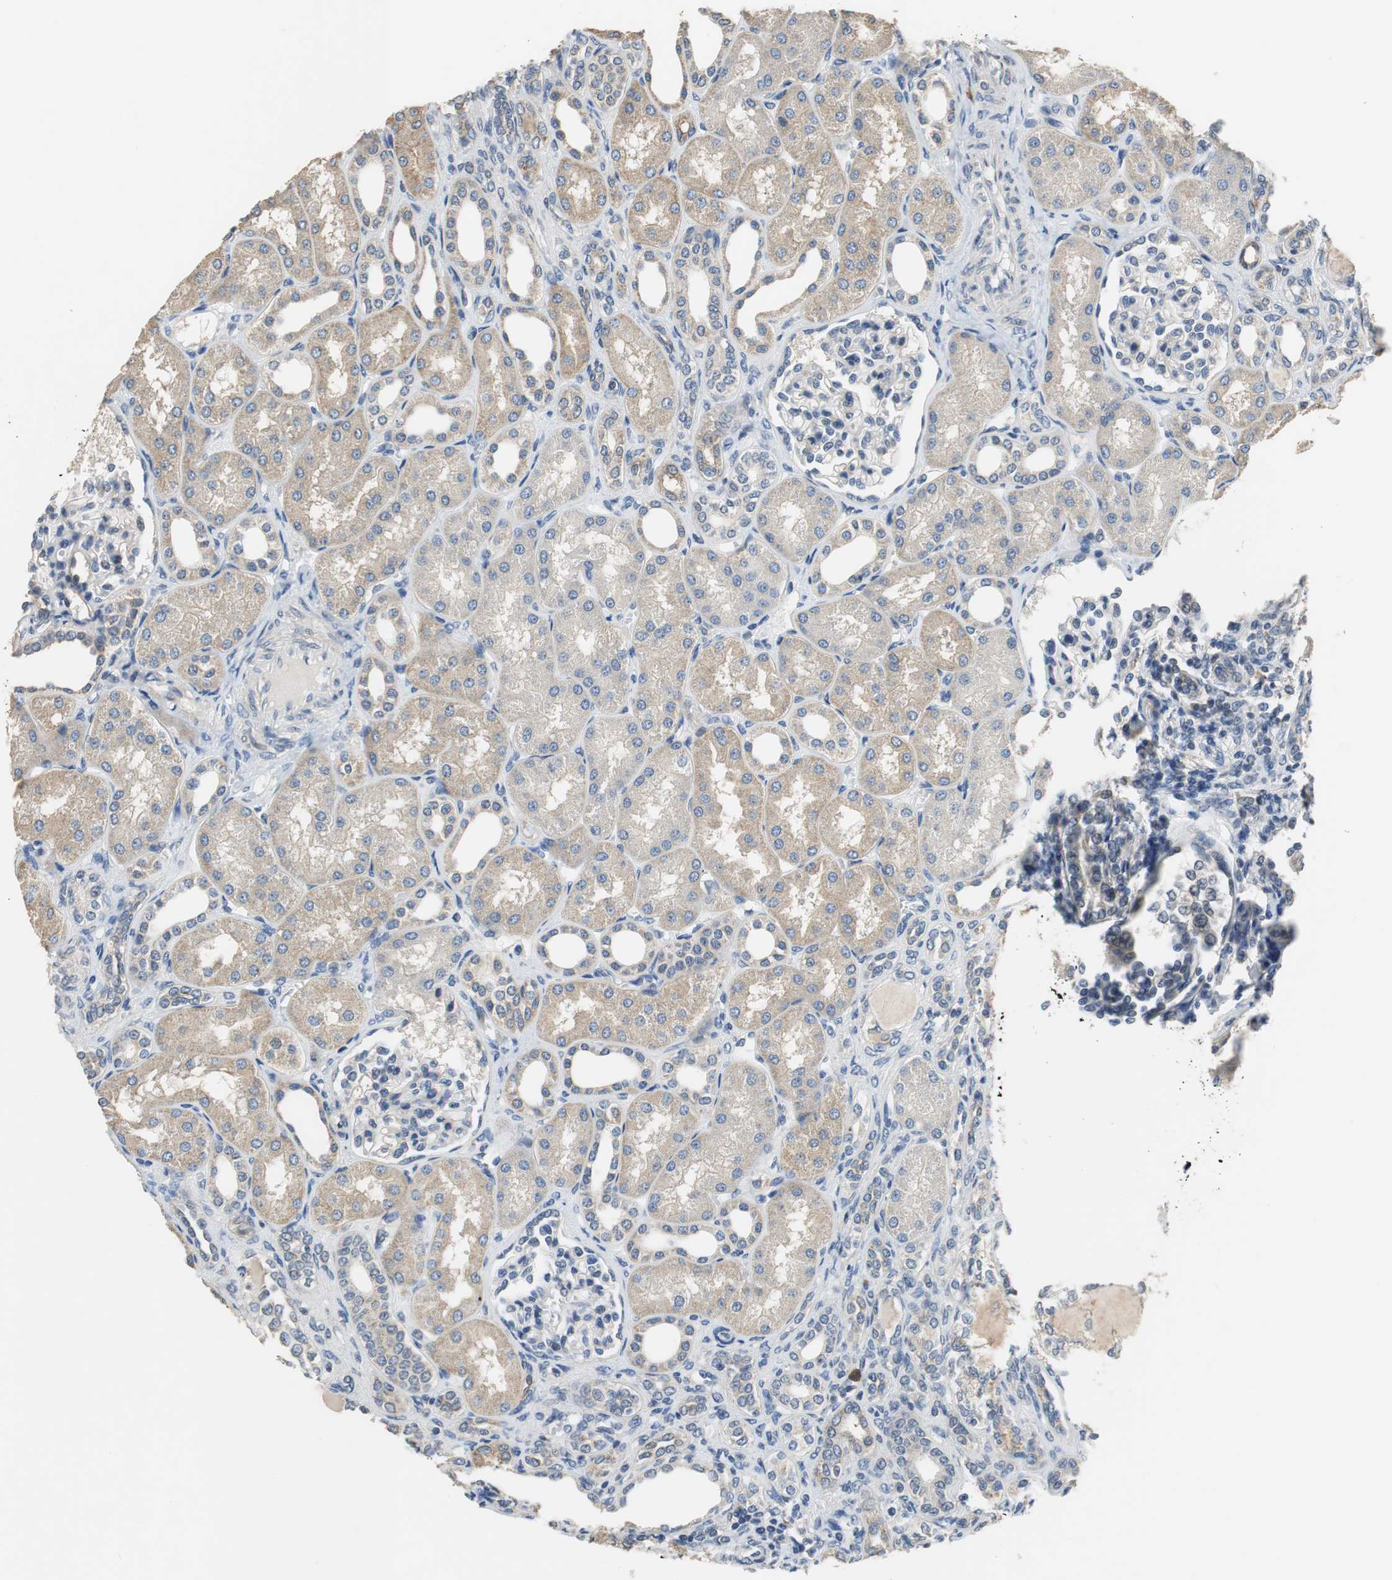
{"staining": {"intensity": "negative", "quantity": "none", "location": "none"}, "tissue": "kidney", "cell_type": "Cells in glomeruli", "image_type": "normal", "snomed": [{"axis": "morphology", "description": "Normal tissue, NOS"}, {"axis": "topography", "description": "Kidney"}], "caption": "Cells in glomeruli are negative for brown protein staining in normal kidney. (Stains: DAB (3,3'-diaminobenzidine) immunohistochemistry with hematoxylin counter stain, Microscopy: brightfield microscopy at high magnification).", "gene": "MTIF2", "patient": {"sex": "male", "age": 7}}